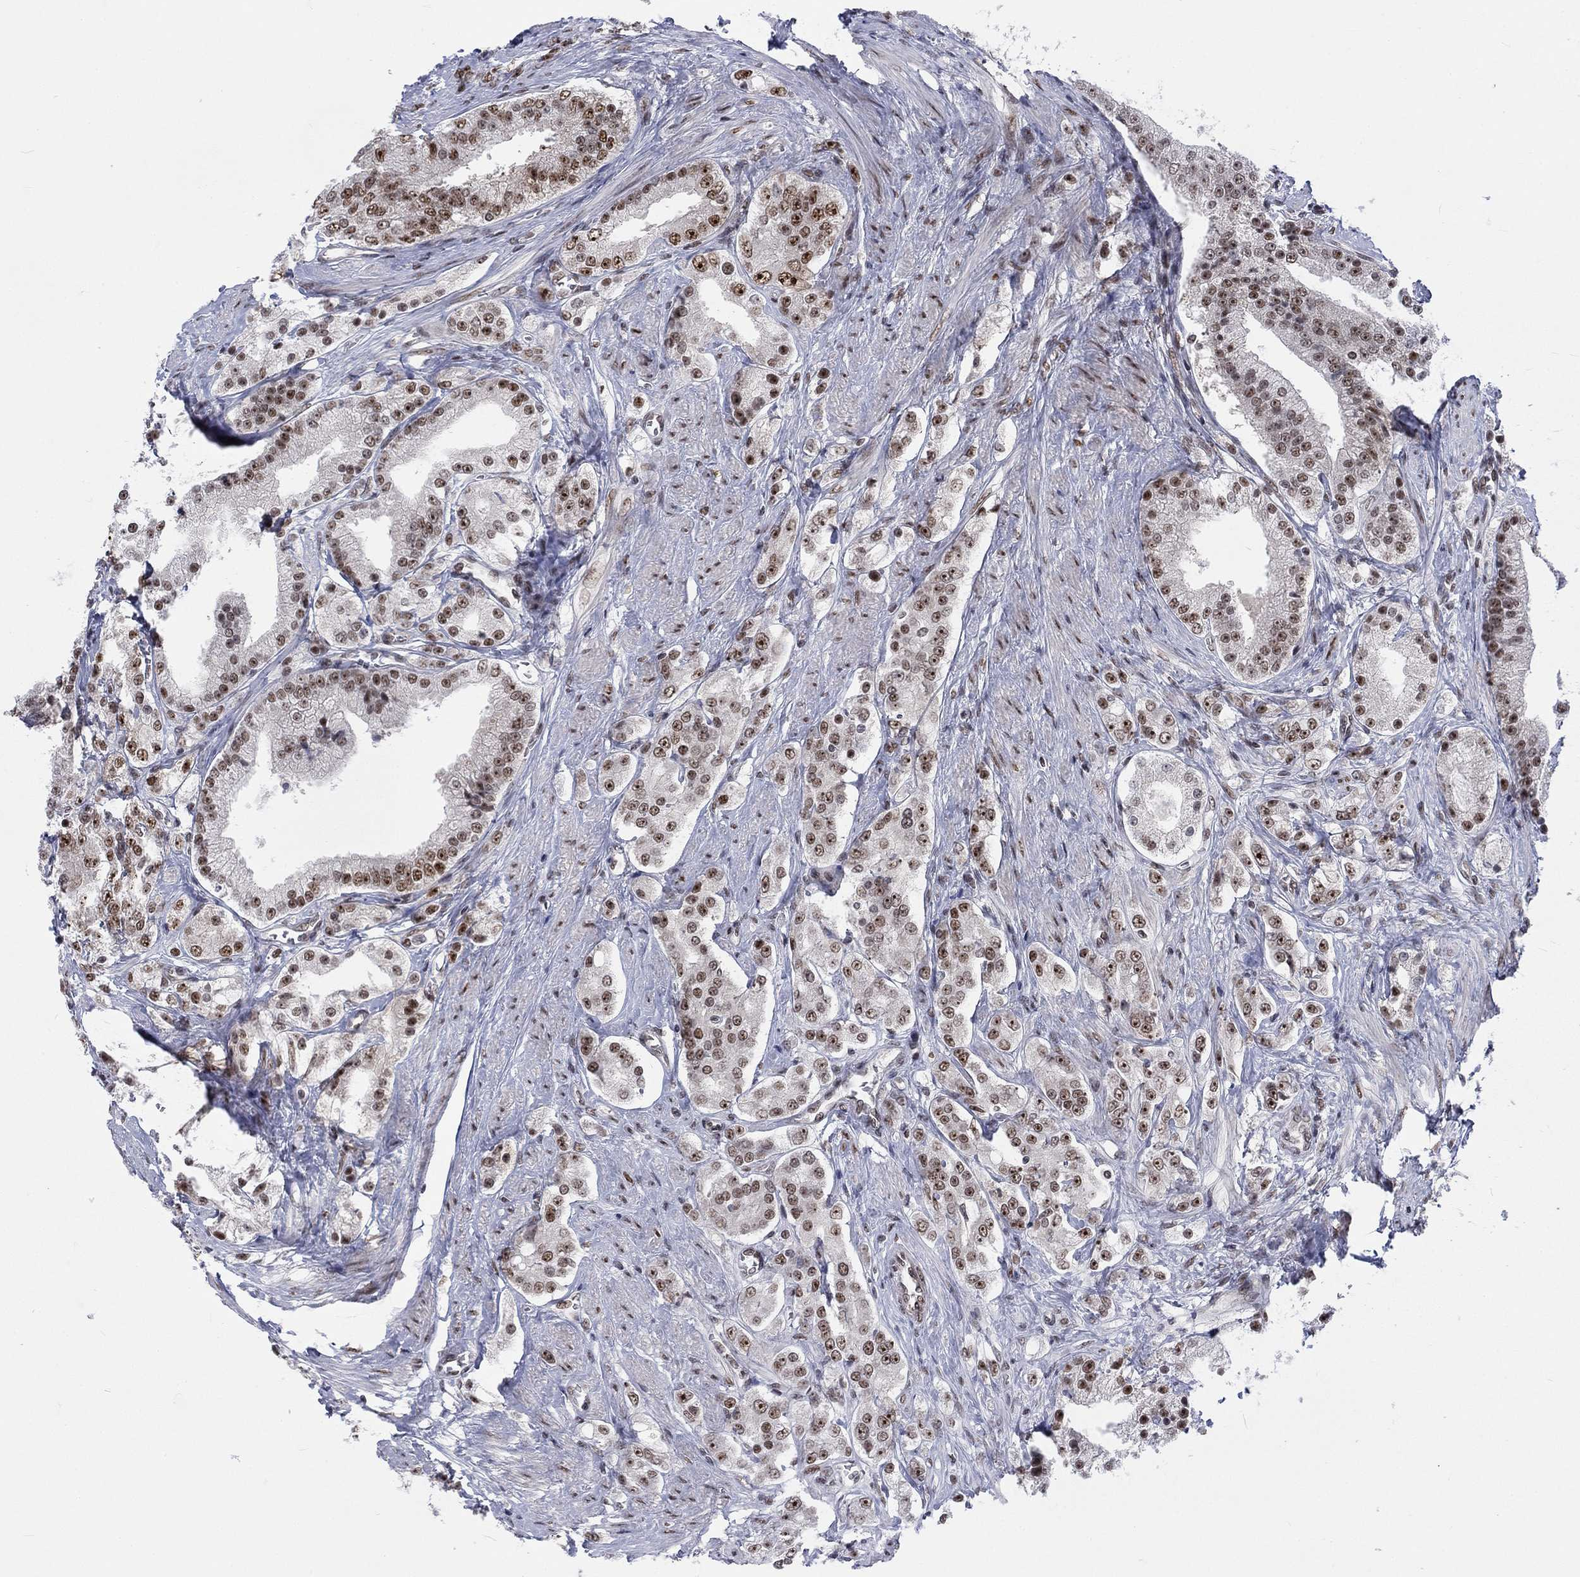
{"staining": {"intensity": "moderate", "quantity": "25%-75%", "location": "nuclear"}, "tissue": "prostate cancer", "cell_type": "Tumor cells", "image_type": "cancer", "snomed": [{"axis": "morphology", "description": "Adenocarcinoma, NOS"}, {"axis": "topography", "description": "Prostate and seminal vesicle, NOS"}, {"axis": "topography", "description": "Prostate"}], "caption": "Prostate cancer (adenocarcinoma) tissue reveals moderate nuclear expression in approximately 25%-75% of tumor cells", "gene": "FYTTD1", "patient": {"sex": "male", "age": 67}}